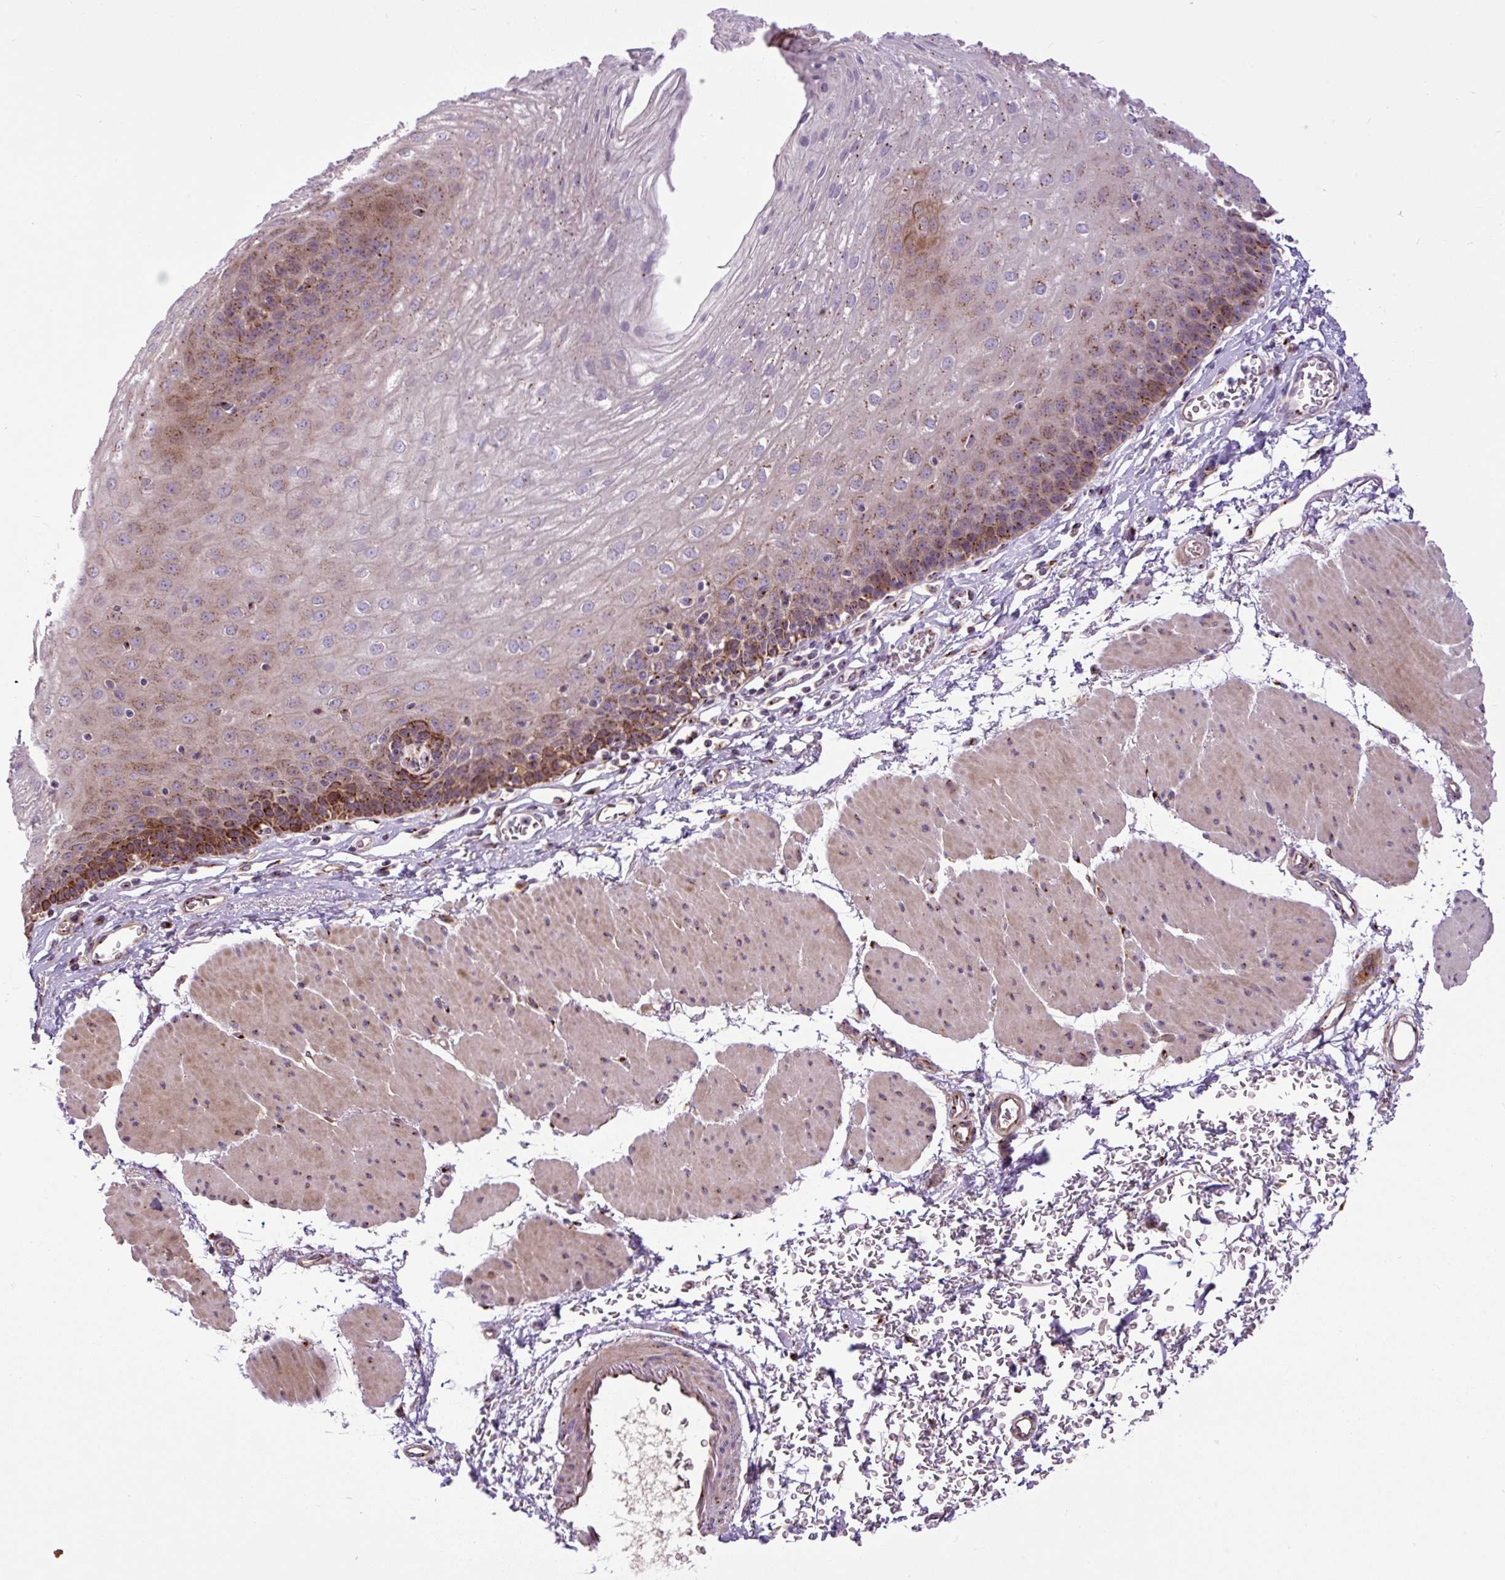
{"staining": {"intensity": "strong", "quantity": "25%-75%", "location": "cytoplasmic/membranous"}, "tissue": "esophagus", "cell_type": "Squamous epithelial cells", "image_type": "normal", "snomed": [{"axis": "morphology", "description": "Normal tissue, NOS"}, {"axis": "topography", "description": "Esophagus"}], "caption": "High-power microscopy captured an IHC image of normal esophagus, revealing strong cytoplasmic/membranous staining in about 25%-75% of squamous epithelial cells.", "gene": "MSMP", "patient": {"sex": "female", "age": 81}}